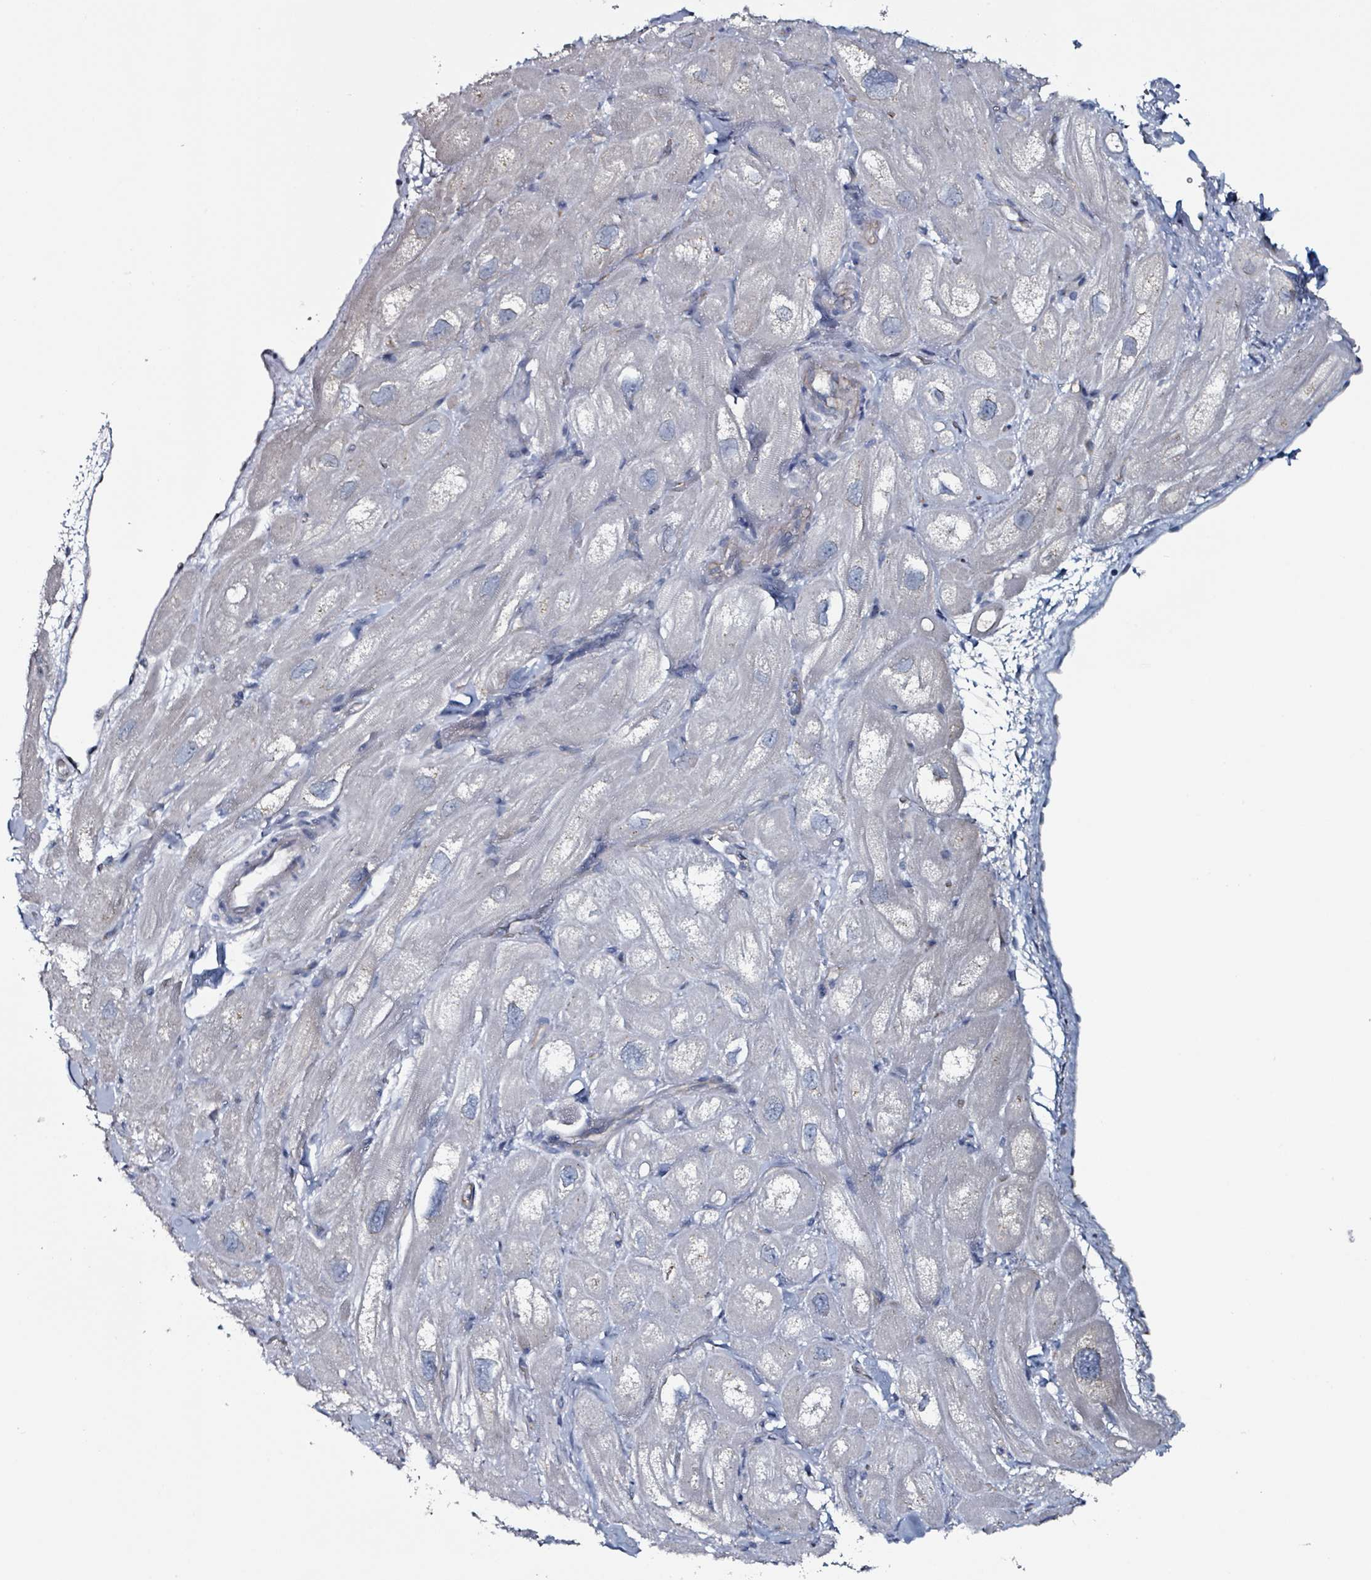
{"staining": {"intensity": "negative", "quantity": "none", "location": "none"}, "tissue": "heart muscle", "cell_type": "Cardiomyocytes", "image_type": "normal", "snomed": [{"axis": "morphology", "description": "Normal tissue, NOS"}, {"axis": "topography", "description": "Heart"}], "caption": "A photomicrograph of heart muscle stained for a protein exhibits no brown staining in cardiomyocytes.", "gene": "B3GAT3", "patient": {"sex": "male", "age": 49}}